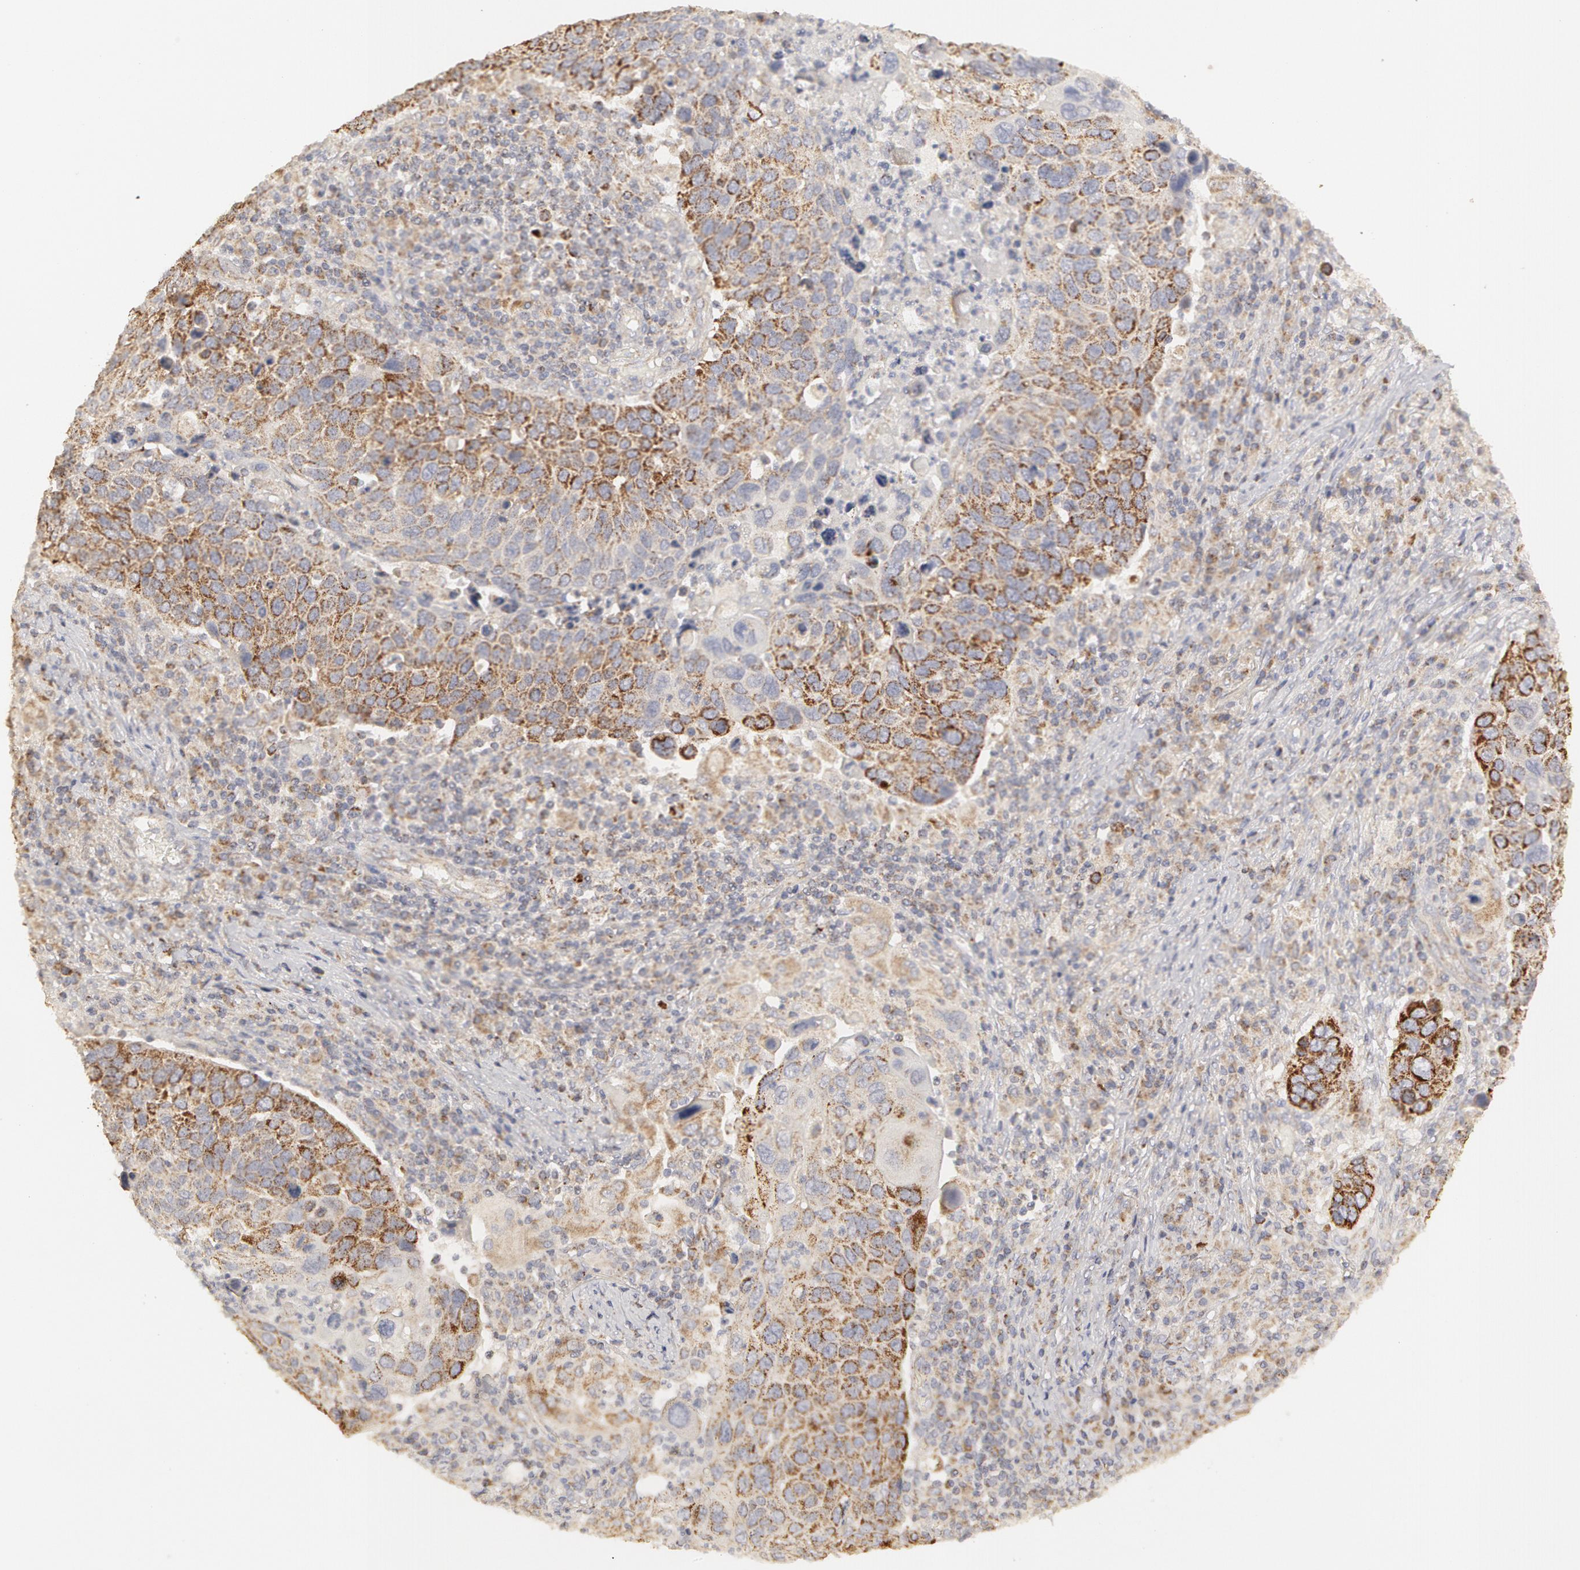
{"staining": {"intensity": "moderate", "quantity": "25%-75%", "location": "cytoplasmic/membranous"}, "tissue": "lung cancer", "cell_type": "Tumor cells", "image_type": "cancer", "snomed": [{"axis": "morphology", "description": "Squamous cell carcinoma, NOS"}, {"axis": "topography", "description": "Lung"}], "caption": "IHC (DAB) staining of lung squamous cell carcinoma displays moderate cytoplasmic/membranous protein expression in approximately 25%-75% of tumor cells.", "gene": "ADPRH", "patient": {"sex": "male", "age": 68}}